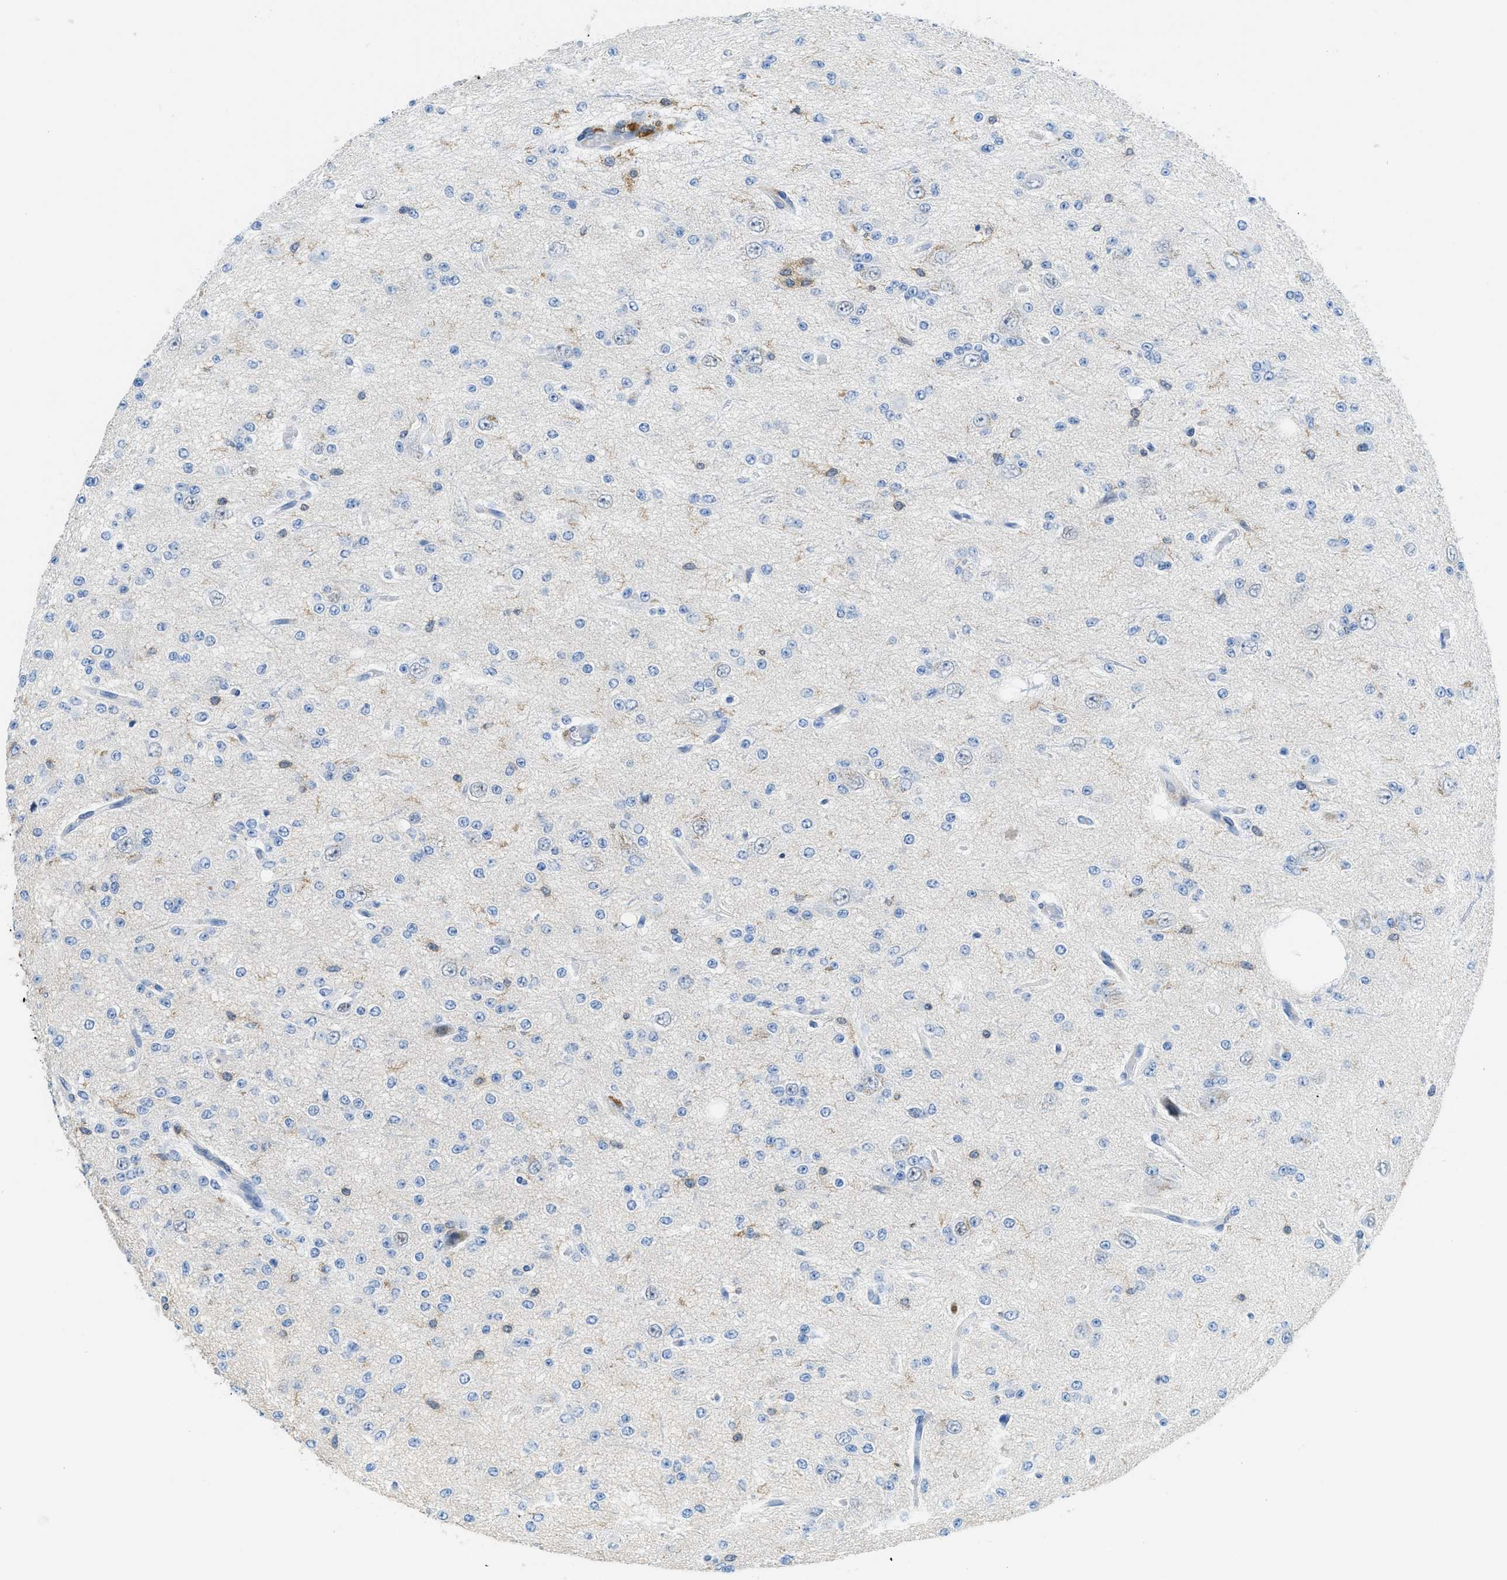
{"staining": {"intensity": "negative", "quantity": "none", "location": "none"}, "tissue": "glioma", "cell_type": "Tumor cells", "image_type": "cancer", "snomed": [{"axis": "morphology", "description": "Glioma, malignant, Low grade"}, {"axis": "topography", "description": "Brain"}], "caption": "Immunohistochemical staining of malignant glioma (low-grade) displays no significant expression in tumor cells.", "gene": "FAM151A", "patient": {"sex": "male", "age": 38}}